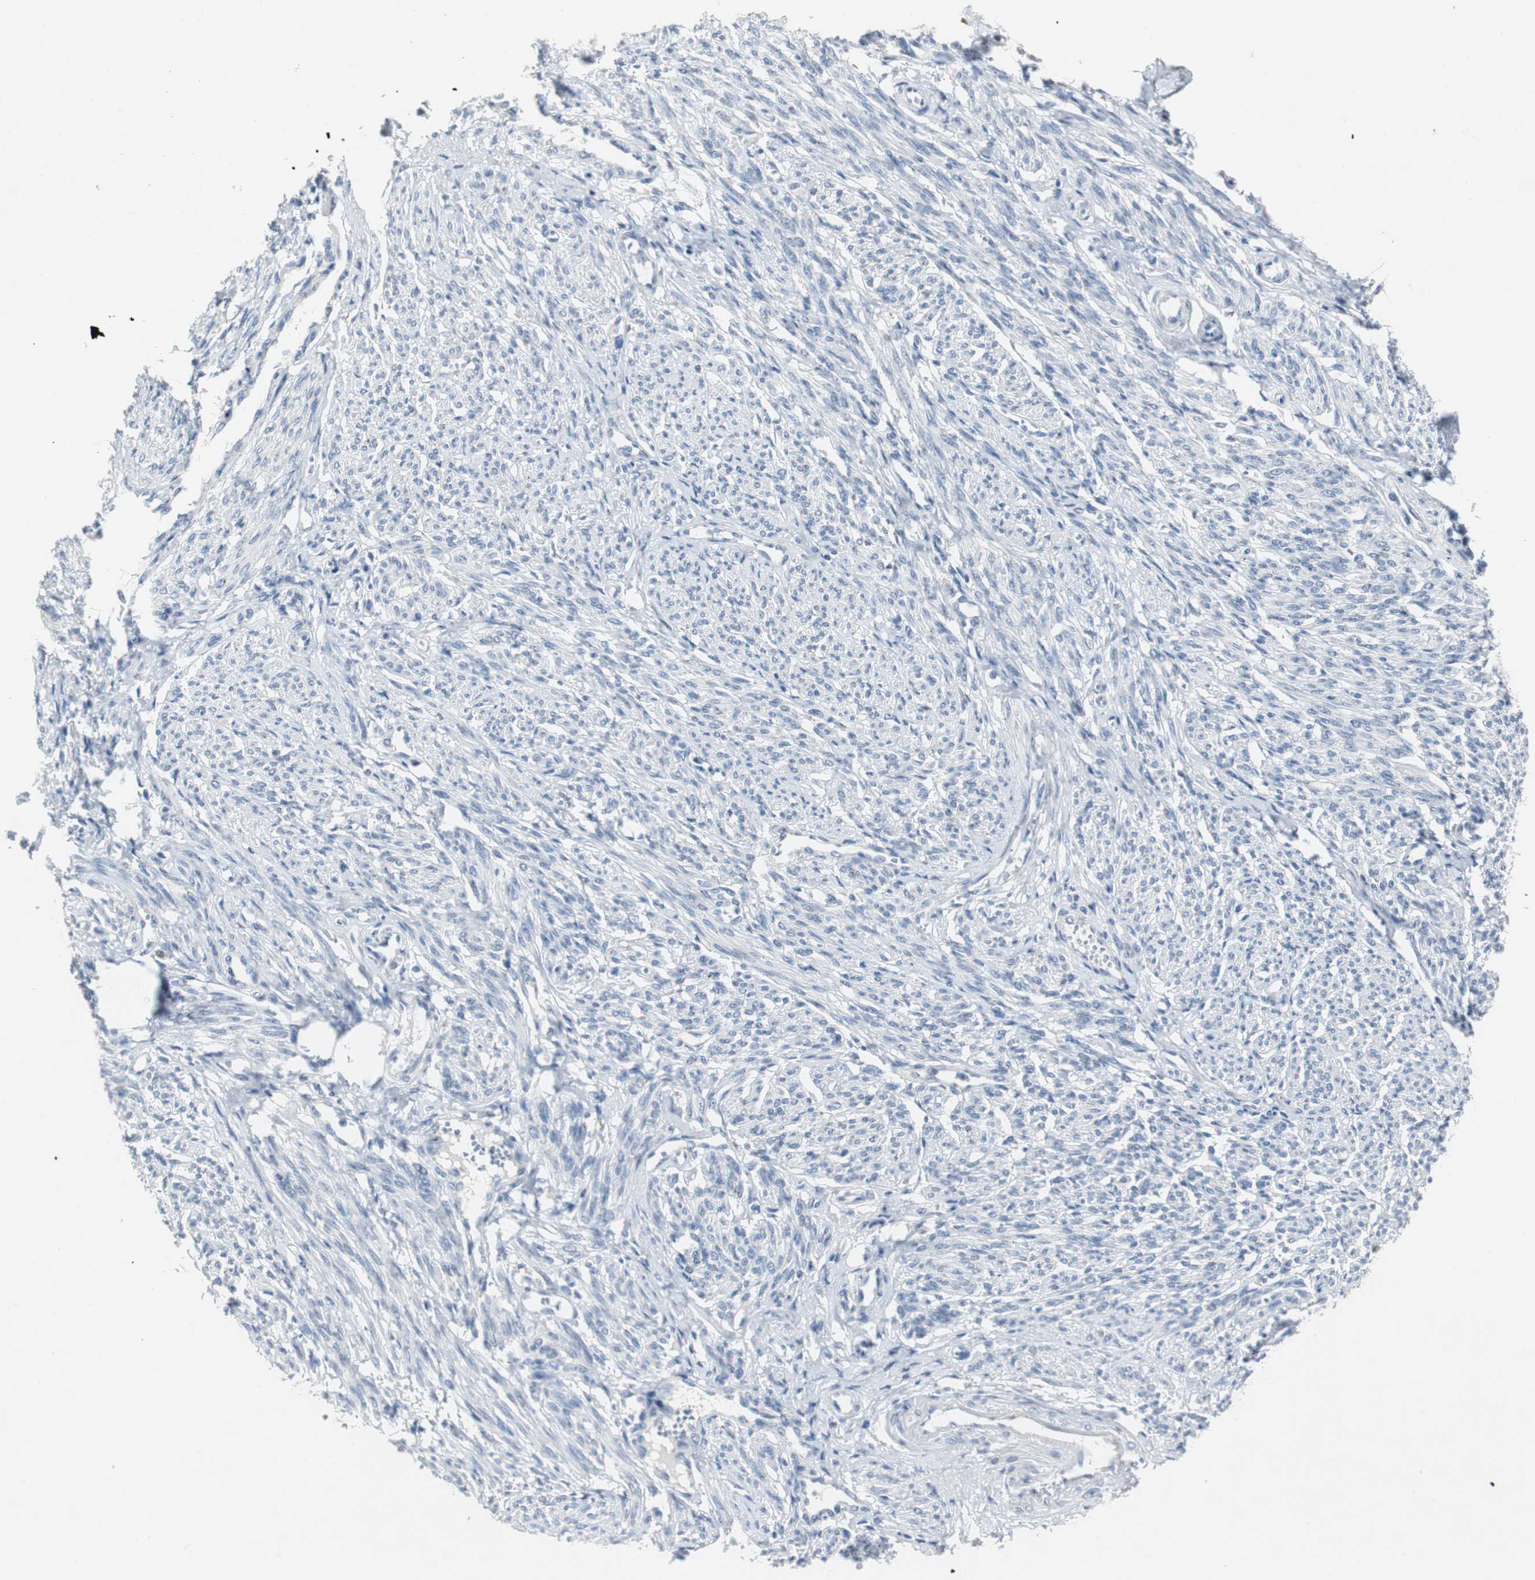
{"staining": {"intensity": "negative", "quantity": "none", "location": "none"}, "tissue": "smooth muscle", "cell_type": "Smooth muscle cells", "image_type": "normal", "snomed": [{"axis": "morphology", "description": "Normal tissue, NOS"}, {"axis": "topography", "description": "Smooth muscle"}], "caption": "Histopathology image shows no significant protein expression in smooth muscle cells of benign smooth muscle.", "gene": "SOX30", "patient": {"sex": "female", "age": 65}}